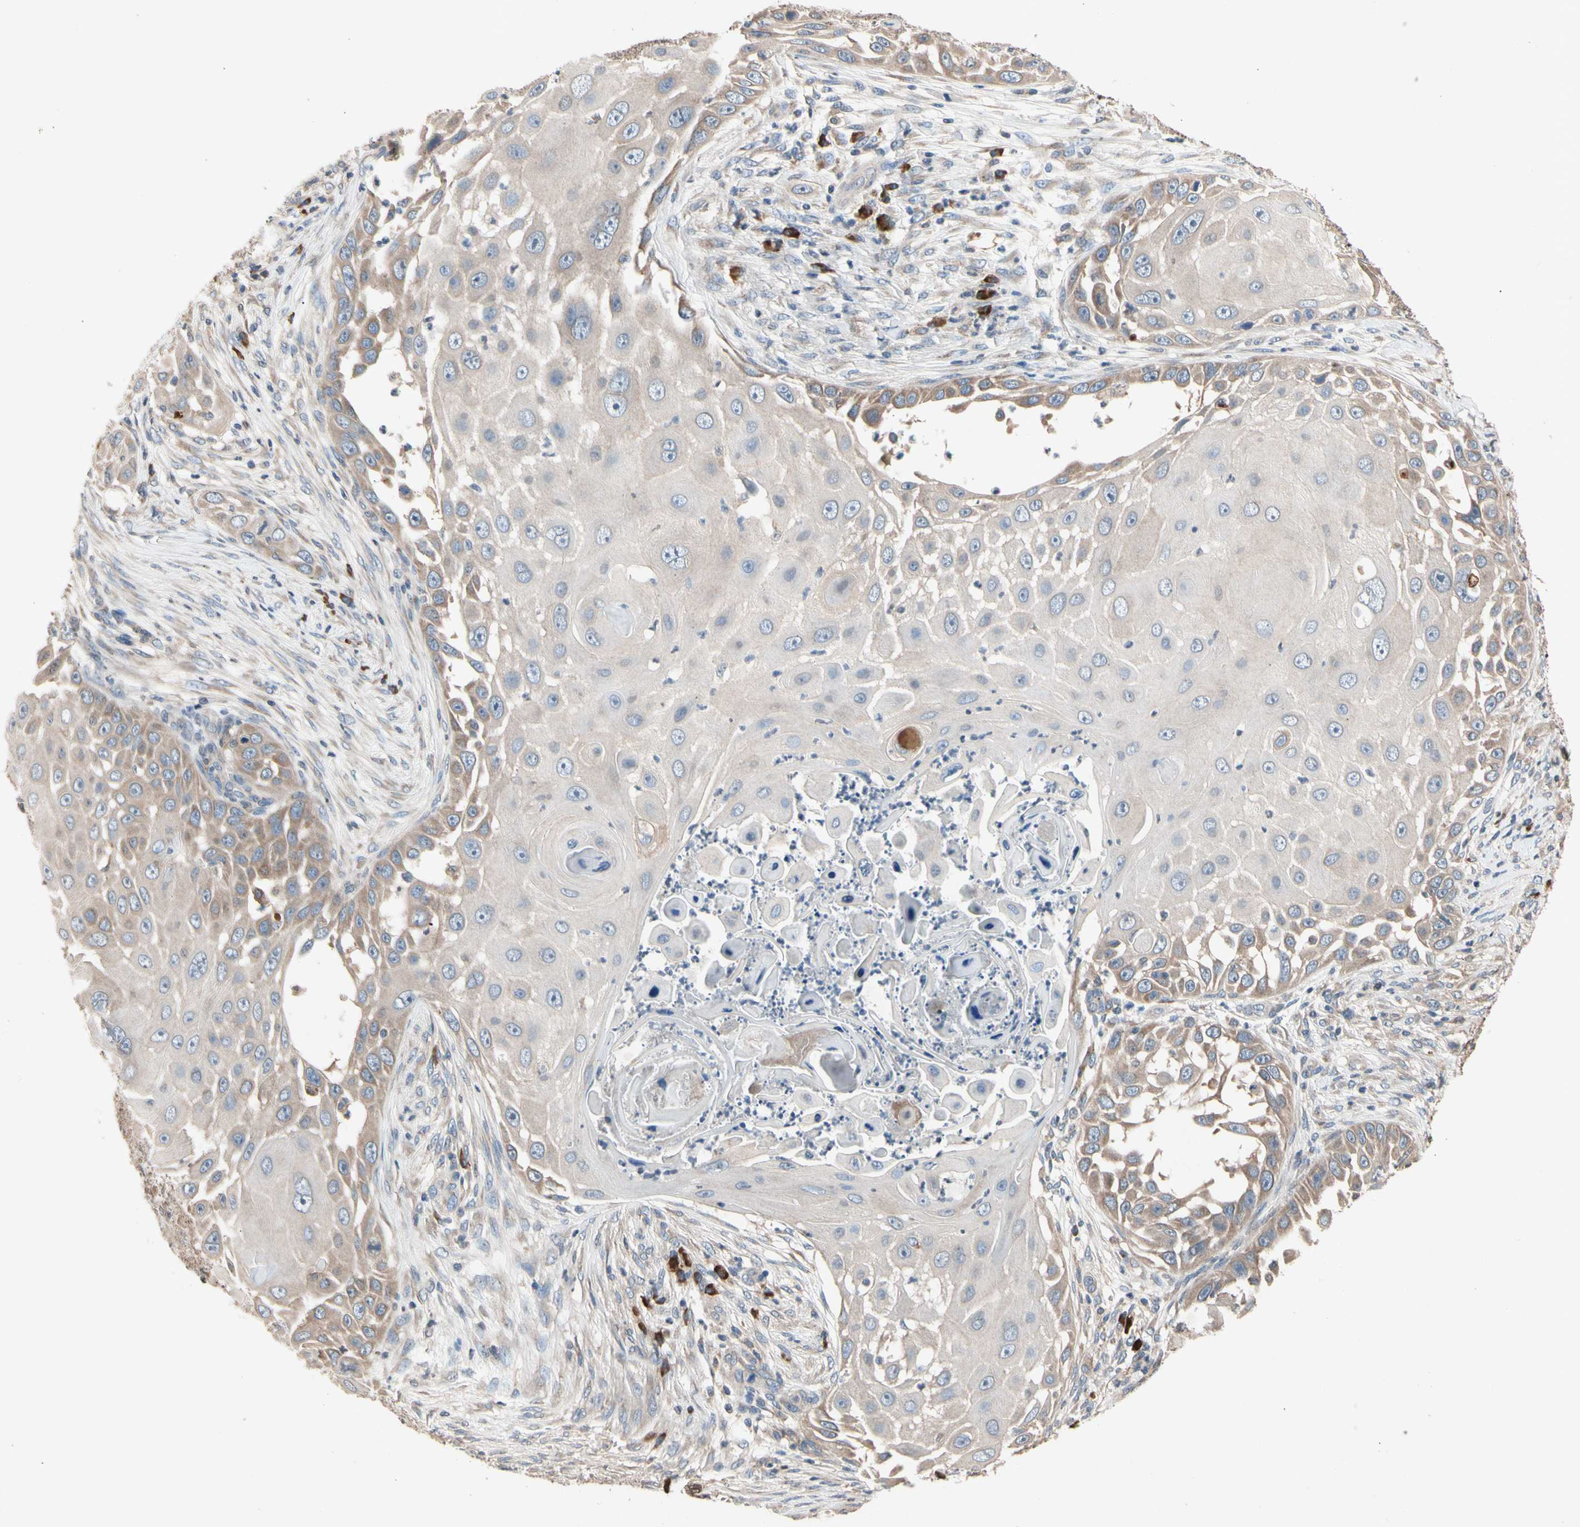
{"staining": {"intensity": "weak", "quantity": ">75%", "location": "cytoplasmic/membranous"}, "tissue": "skin cancer", "cell_type": "Tumor cells", "image_type": "cancer", "snomed": [{"axis": "morphology", "description": "Squamous cell carcinoma, NOS"}, {"axis": "topography", "description": "Skin"}], "caption": "IHC micrograph of human squamous cell carcinoma (skin) stained for a protein (brown), which displays low levels of weak cytoplasmic/membranous positivity in about >75% of tumor cells.", "gene": "PRDX4", "patient": {"sex": "female", "age": 44}}